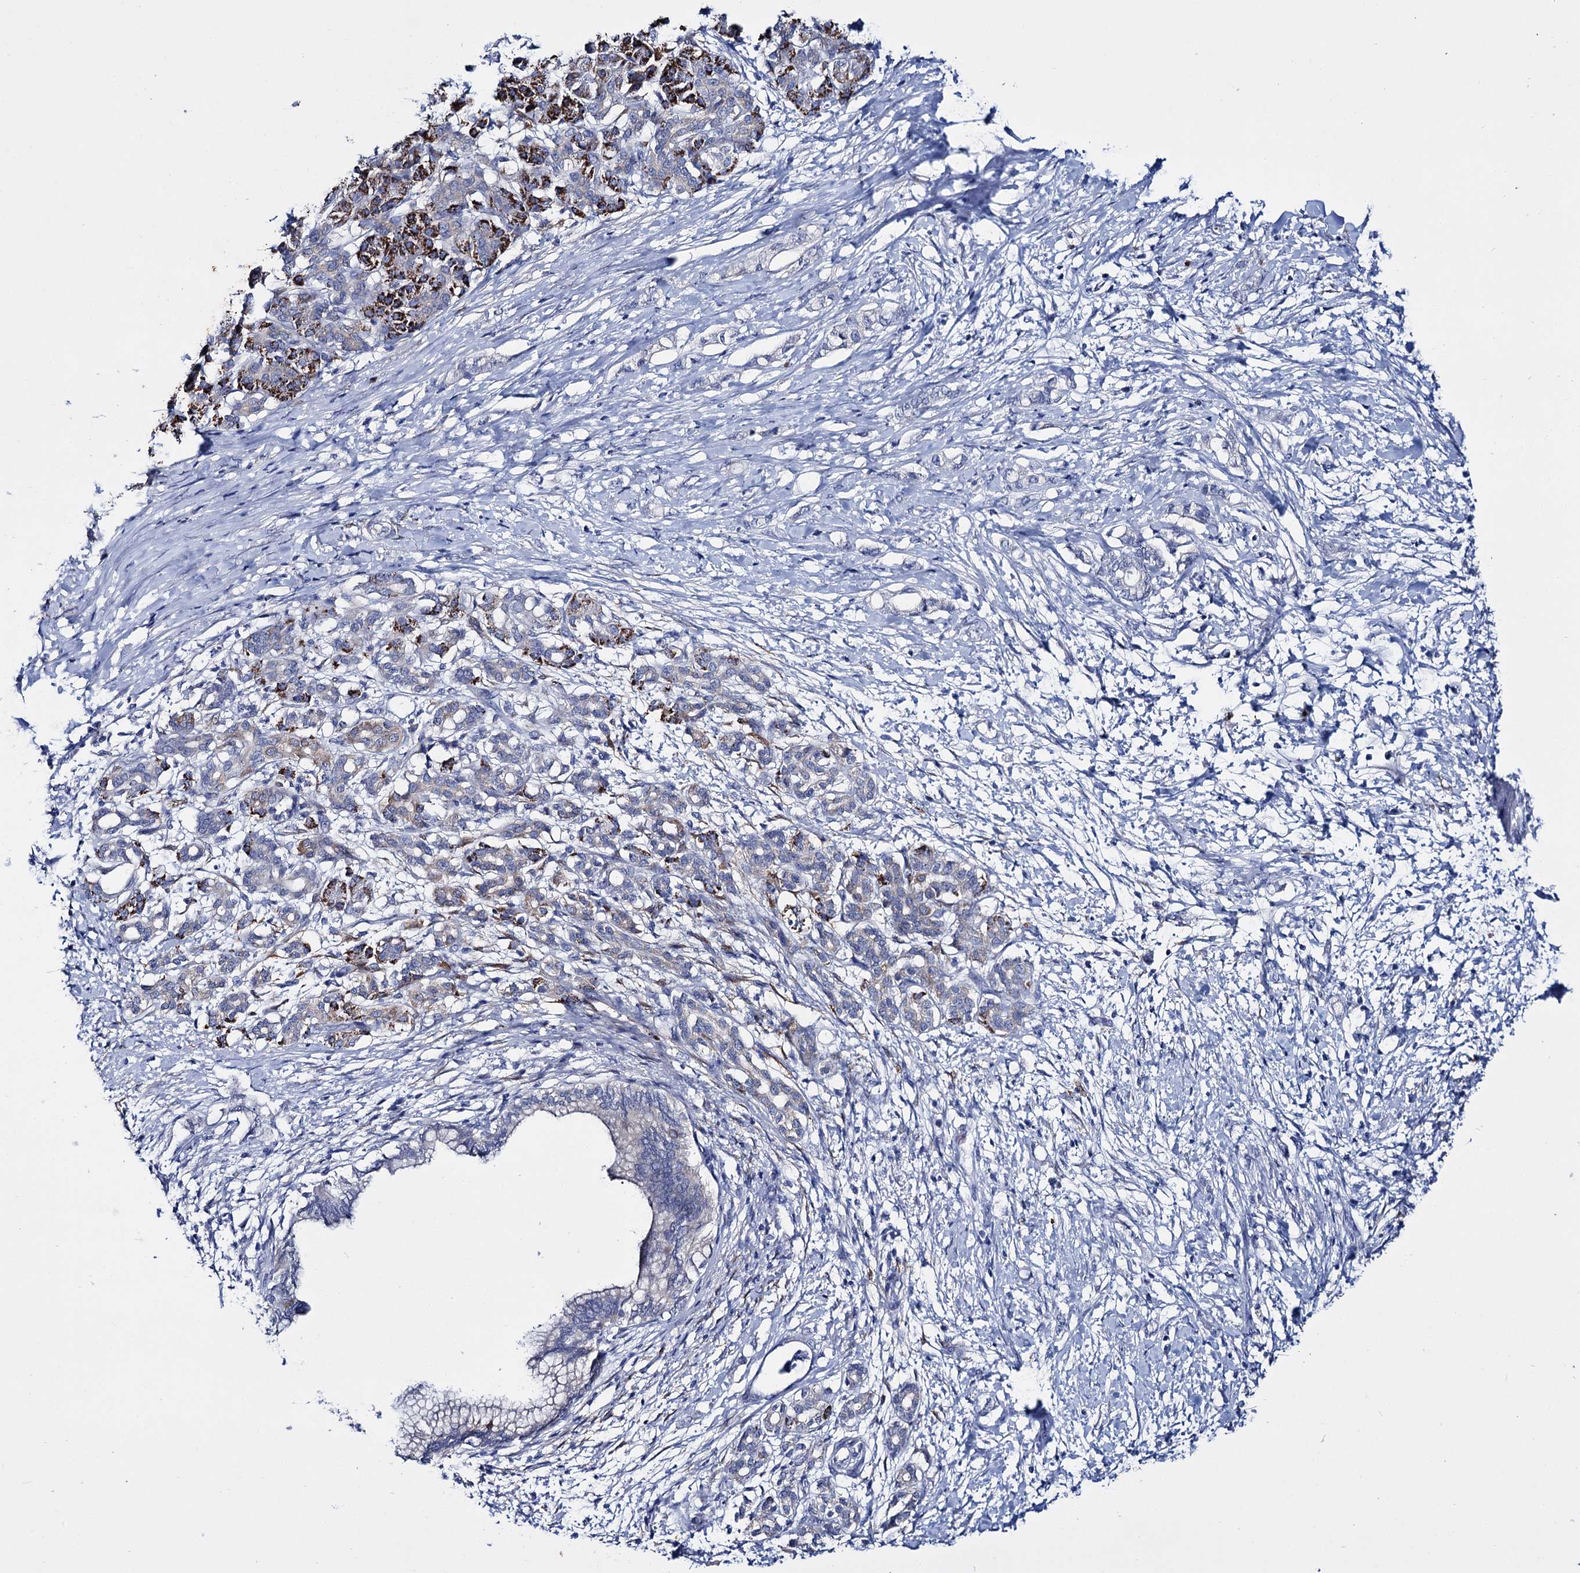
{"staining": {"intensity": "weak", "quantity": "<25%", "location": "cytoplasmic/membranous"}, "tissue": "pancreatic cancer", "cell_type": "Tumor cells", "image_type": "cancer", "snomed": [{"axis": "morphology", "description": "Adenocarcinoma, NOS"}, {"axis": "topography", "description": "Pancreas"}], "caption": "Immunohistochemical staining of adenocarcinoma (pancreatic) demonstrates no significant staining in tumor cells.", "gene": "LYZL4", "patient": {"sex": "female", "age": 55}}